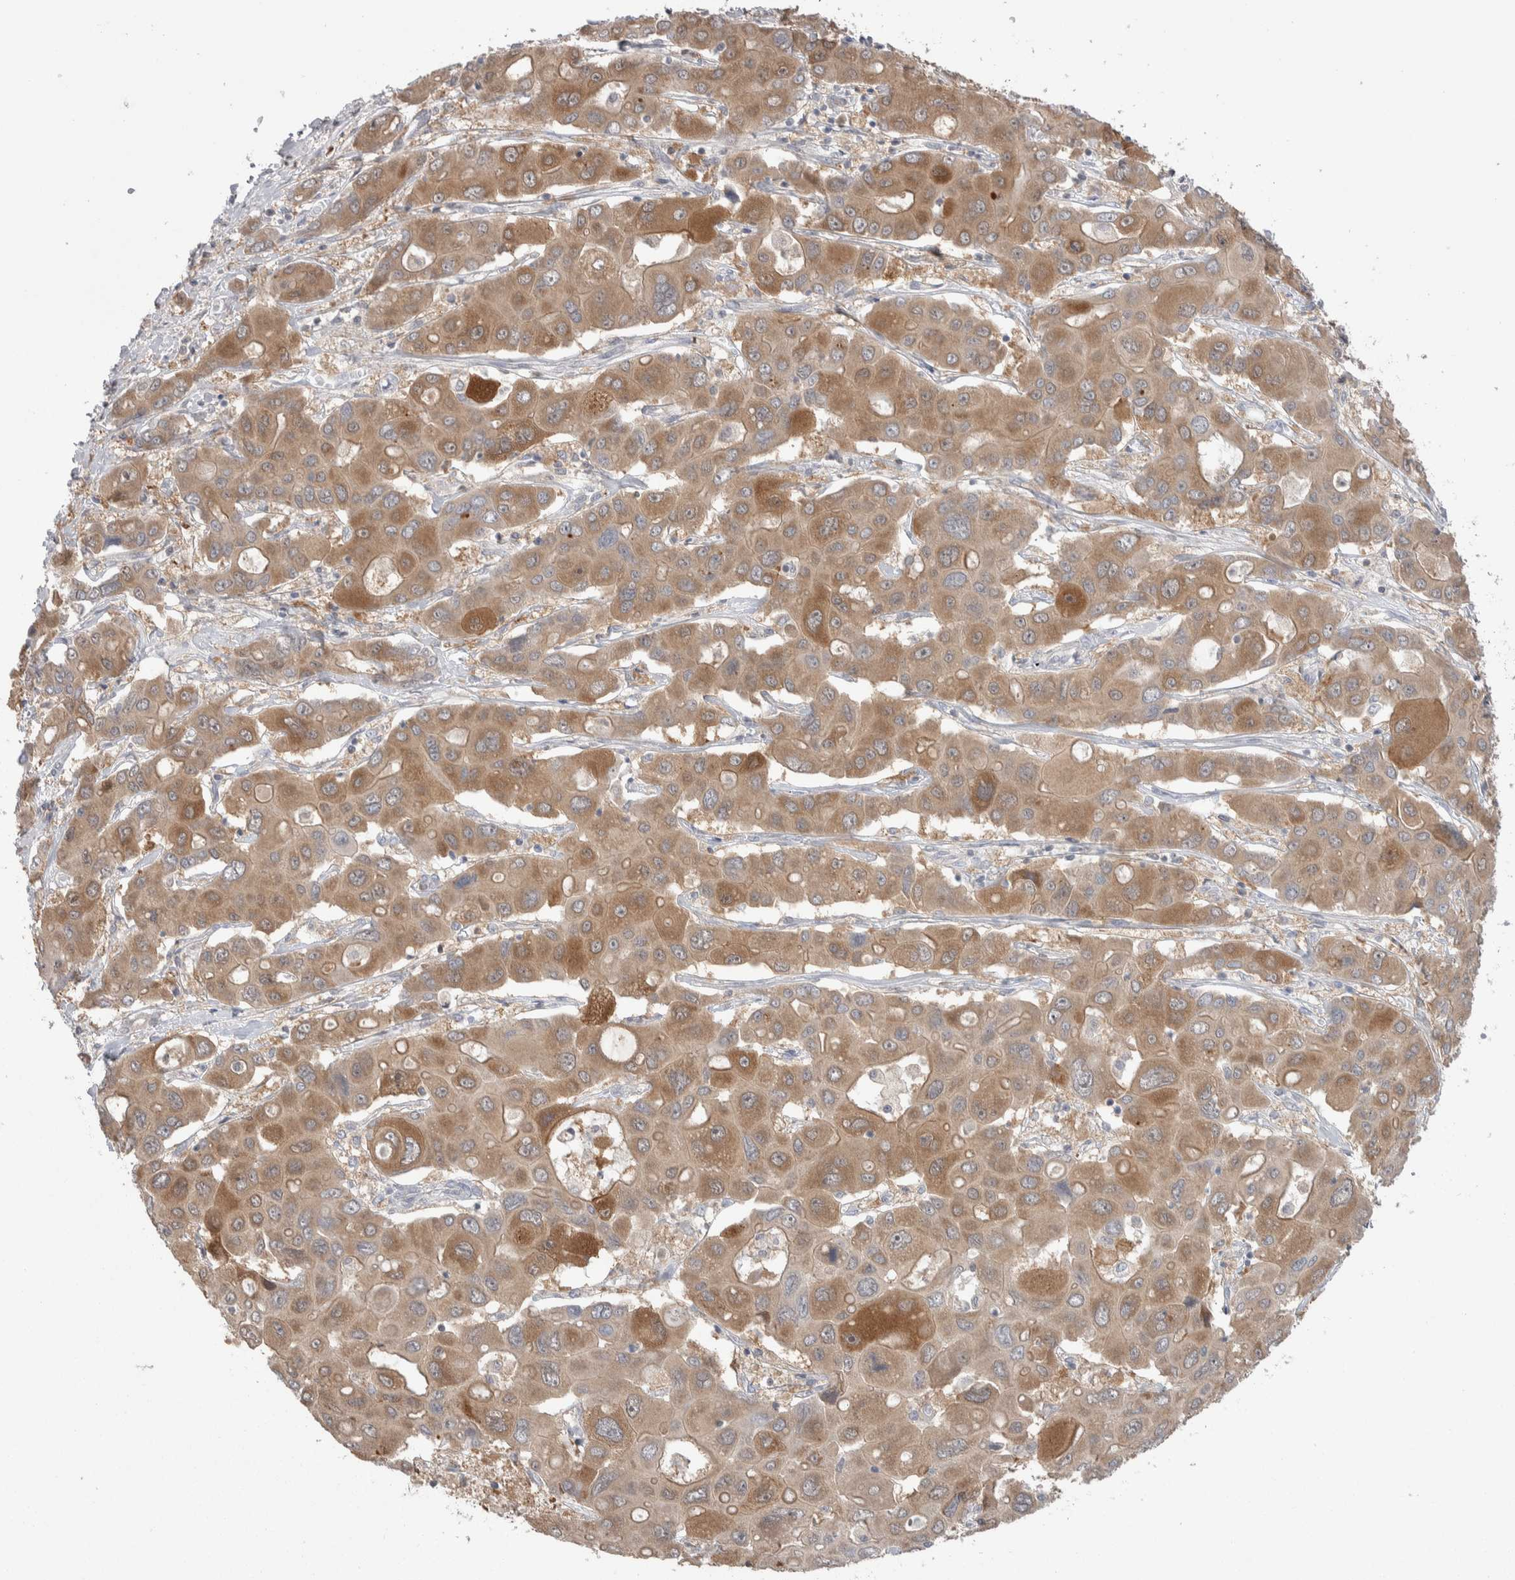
{"staining": {"intensity": "moderate", "quantity": ">75%", "location": "cytoplasmic/membranous"}, "tissue": "liver cancer", "cell_type": "Tumor cells", "image_type": "cancer", "snomed": [{"axis": "morphology", "description": "Cholangiocarcinoma"}, {"axis": "topography", "description": "Liver"}], "caption": "Liver cancer stained for a protein reveals moderate cytoplasmic/membranous positivity in tumor cells. The staining was performed using DAB to visualize the protein expression in brown, while the nuclei were stained in blue with hematoxylin (Magnification: 20x).", "gene": "HTATIP2", "patient": {"sex": "male", "age": 67}}